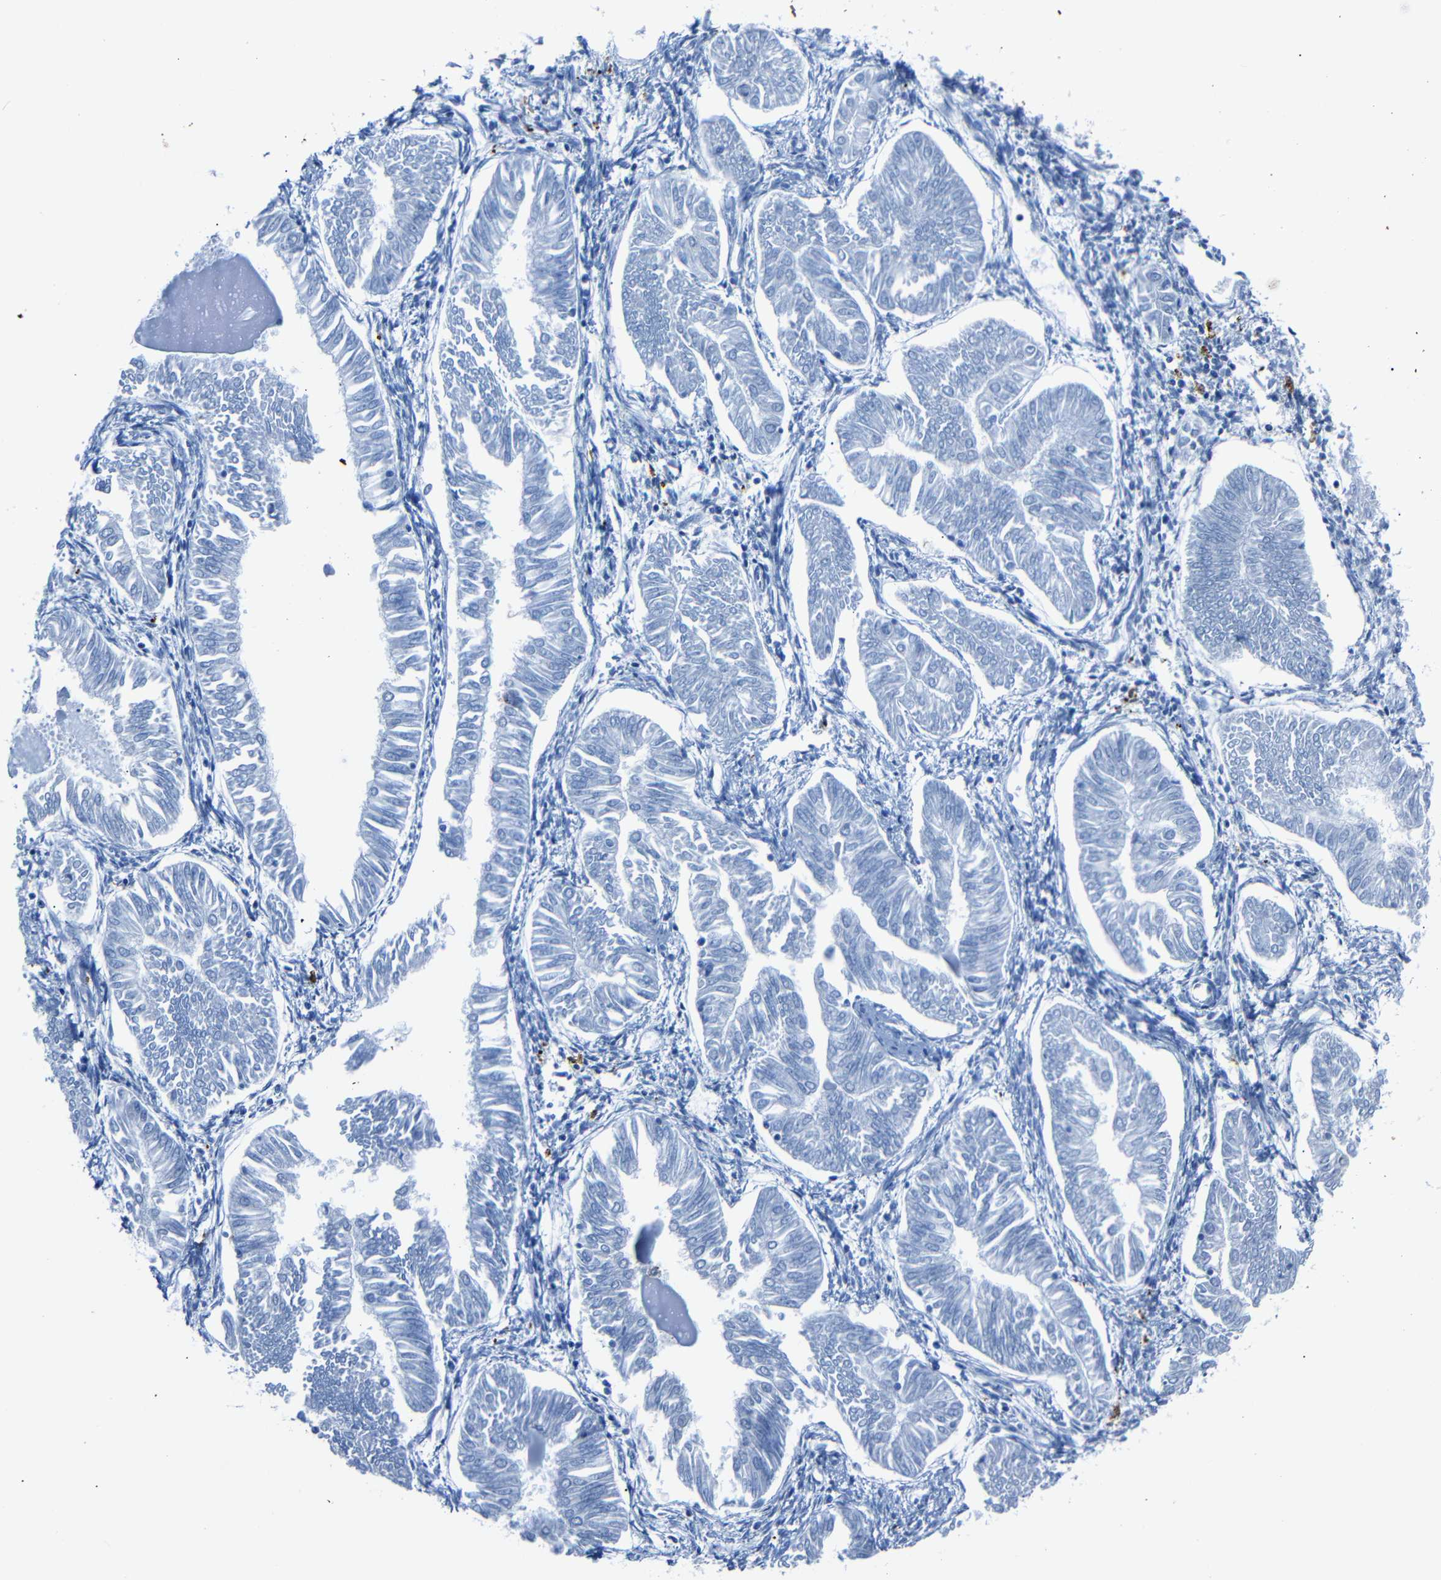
{"staining": {"intensity": "negative", "quantity": "none", "location": "none"}, "tissue": "endometrial cancer", "cell_type": "Tumor cells", "image_type": "cancer", "snomed": [{"axis": "morphology", "description": "Adenocarcinoma, NOS"}, {"axis": "topography", "description": "Endometrium"}], "caption": "IHC histopathology image of human endometrial adenocarcinoma stained for a protein (brown), which reveals no expression in tumor cells.", "gene": "CLDN11", "patient": {"sex": "female", "age": 53}}